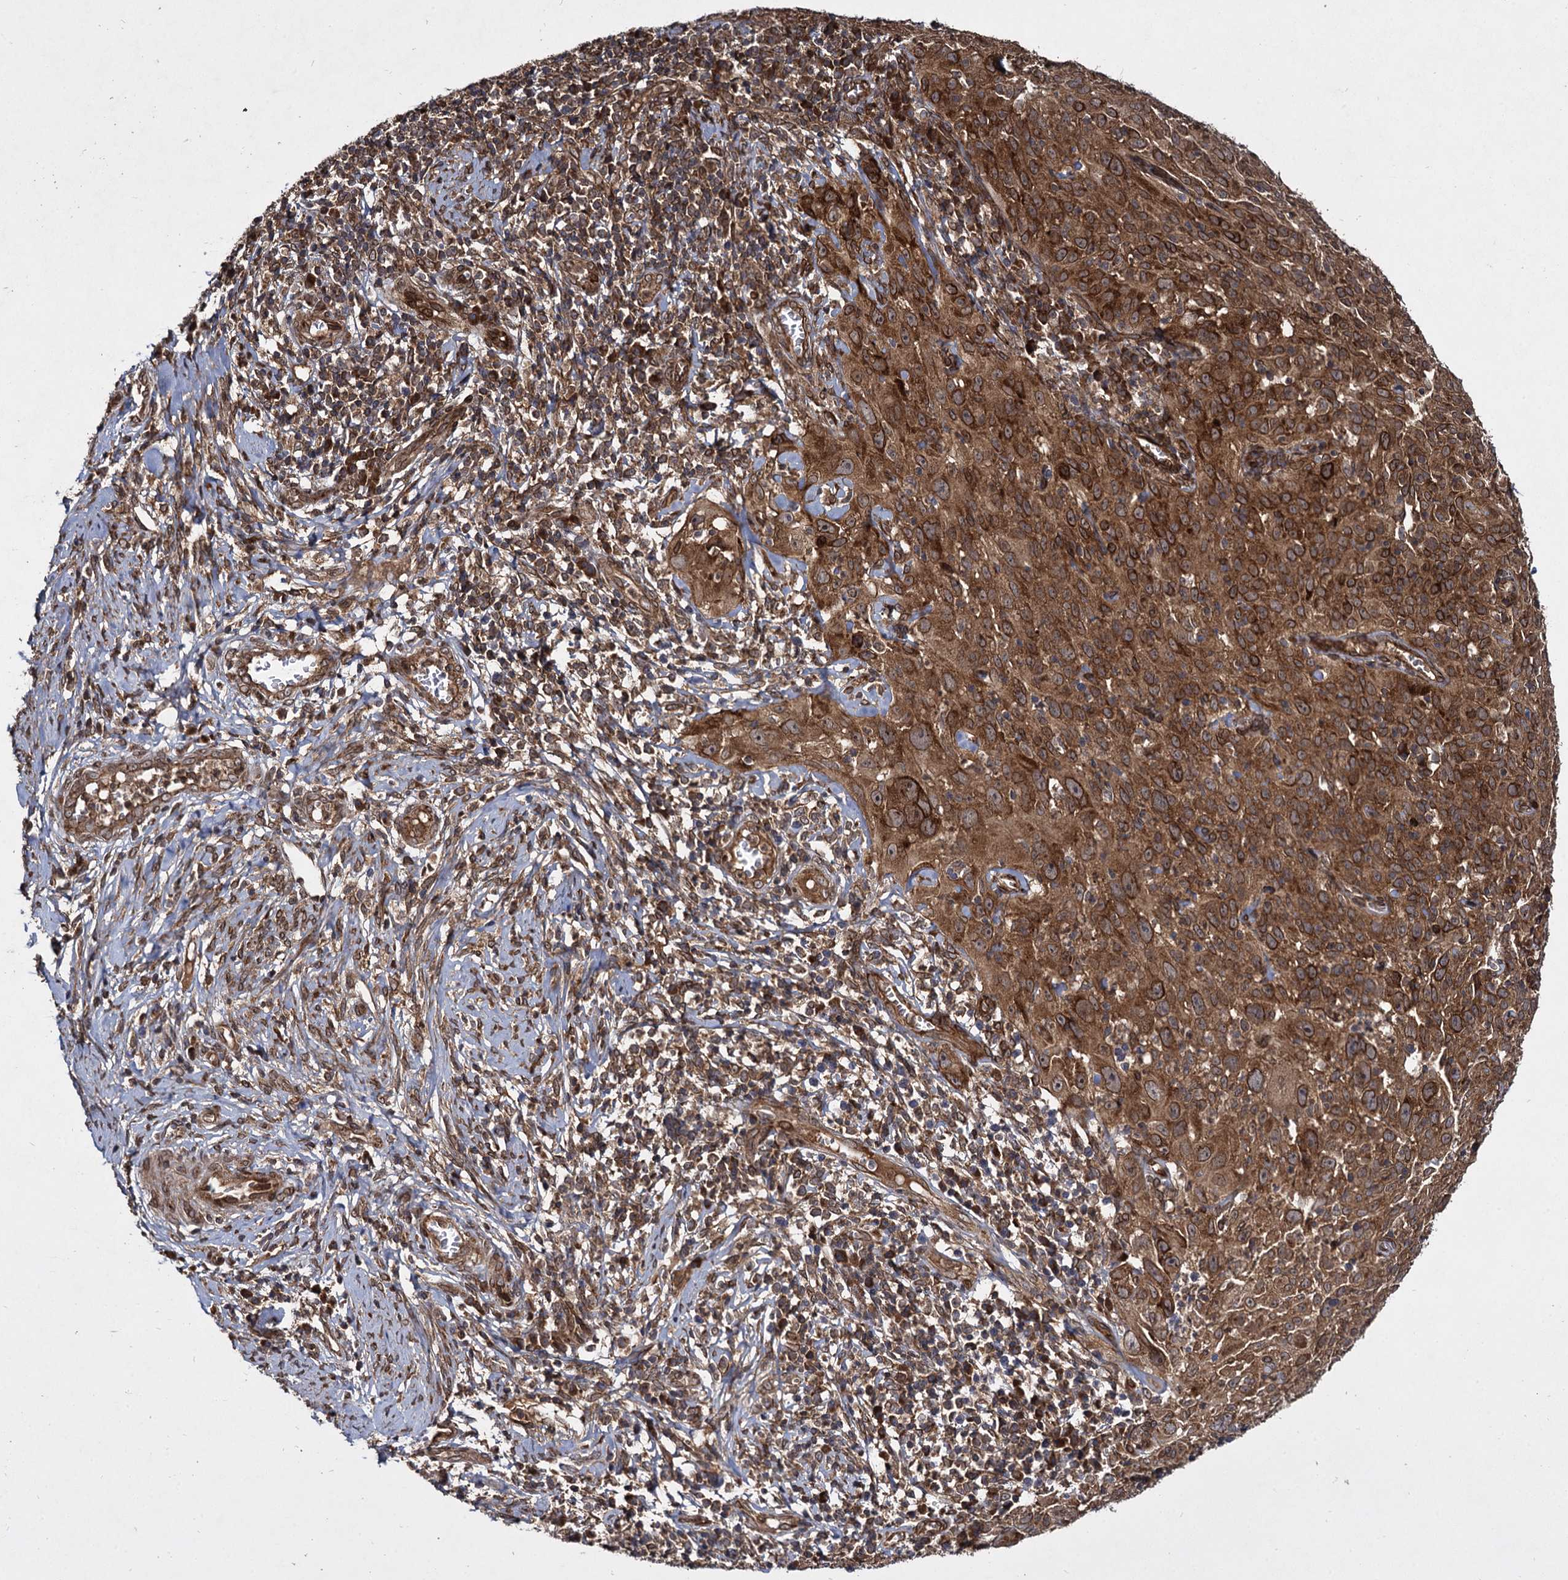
{"staining": {"intensity": "strong", "quantity": ">75%", "location": "cytoplasmic/membranous"}, "tissue": "cervical cancer", "cell_type": "Tumor cells", "image_type": "cancer", "snomed": [{"axis": "morphology", "description": "Squamous cell carcinoma, NOS"}, {"axis": "topography", "description": "Cervix"}], "caption": "Human cervical squamous cell carcinoma stained with a protein marker demonstrates strong staining in tumor cells.", "gene": "DCP1B", "patient": {"sex": "female", "age": 31}}